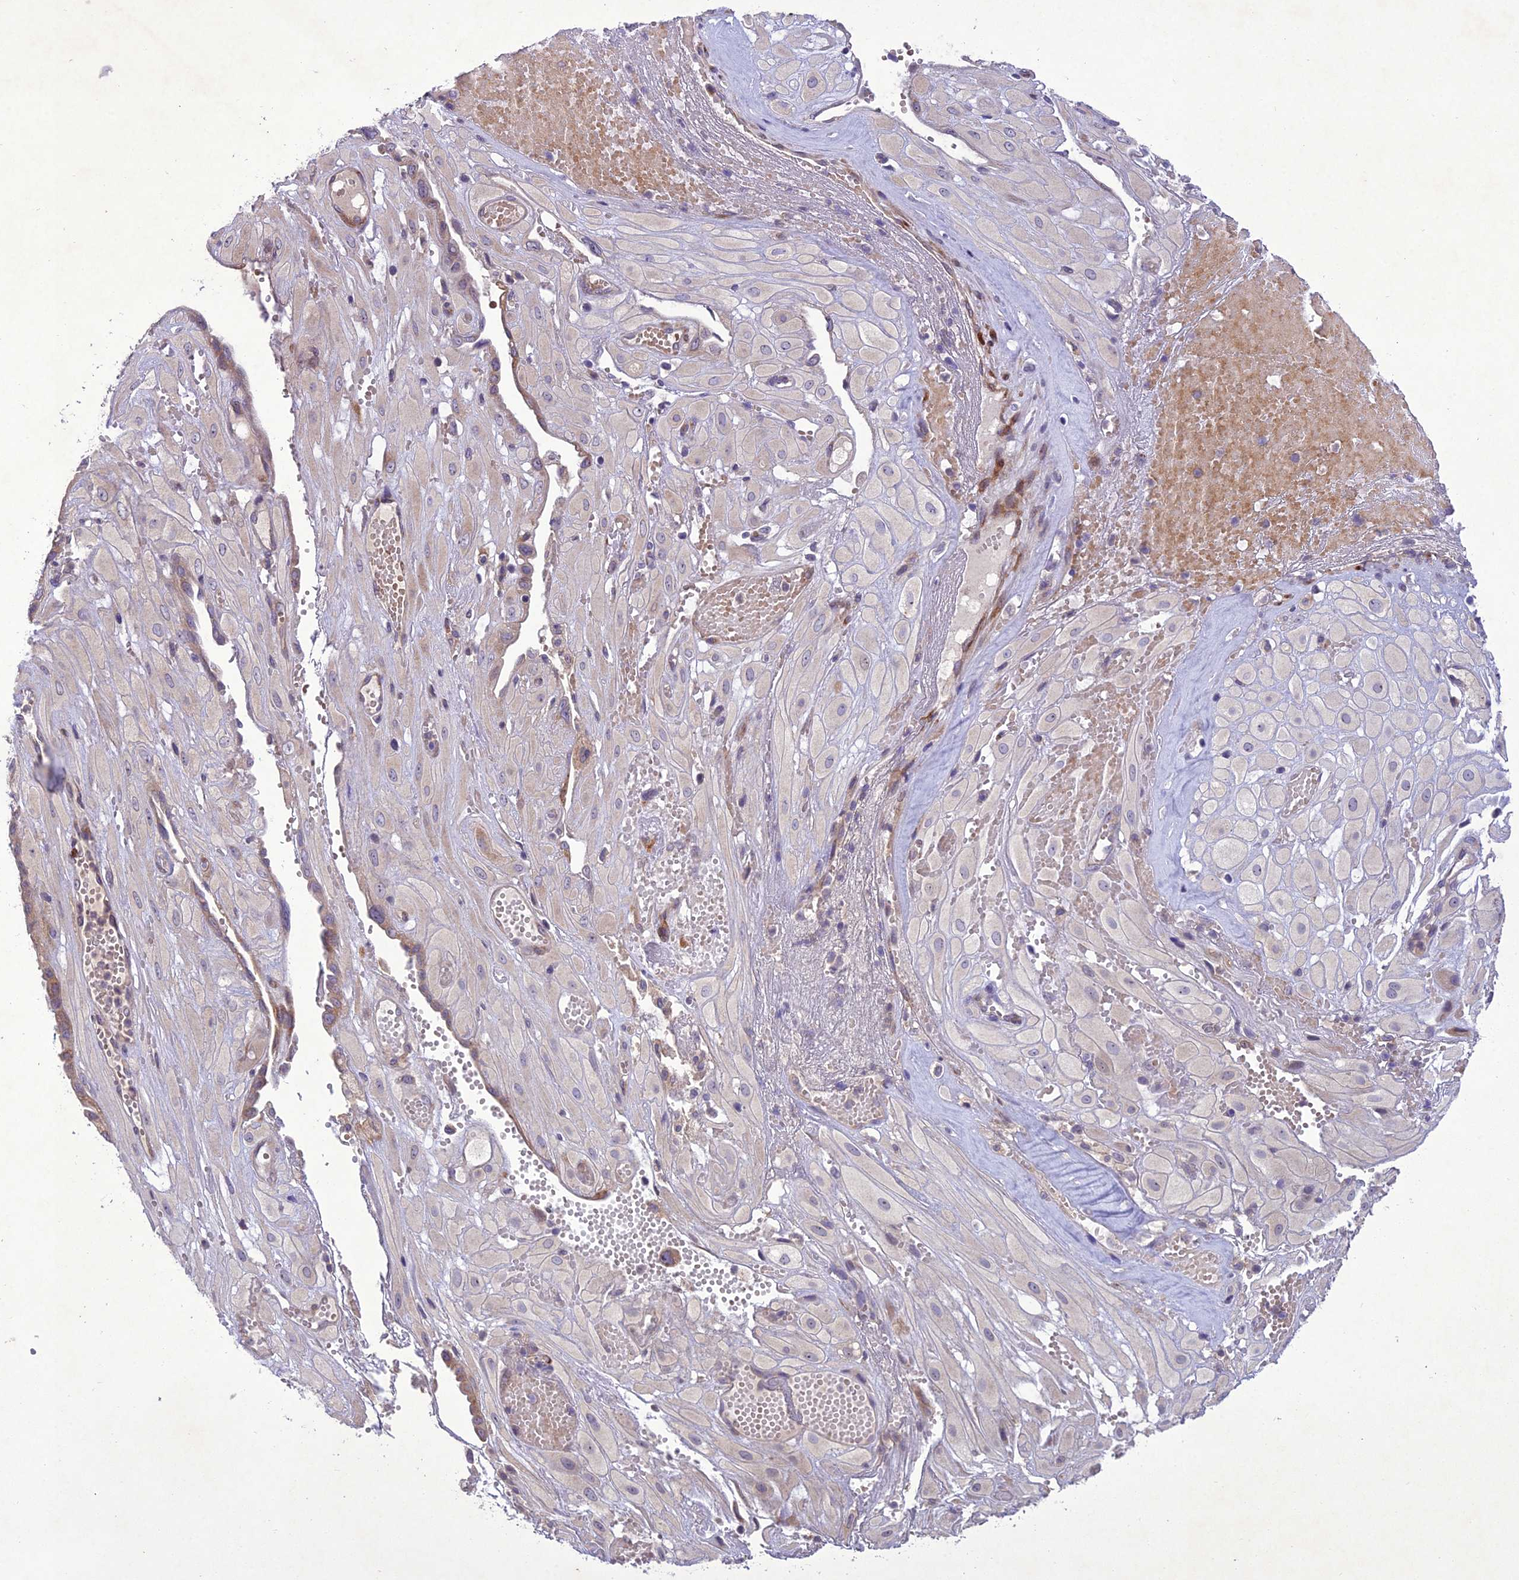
{"staining": {"intensity": "weak", "quantity": "<25%", "location": "cytoplasmic/membranous"}, "tissue": "cervical cancer", "cell_type": "Tumor cells", "image_type": "cancer", "snomed": [{"axis": "morphology", "description": "Squamous cell carcinoma, NOS"}, {"axis": "topography", "description": "Cervix"}], "caption": "This is a image of IHC staining of cervical squamous cell carcinoma, which shows no staining in tumor cells. (DAB (3,3'-diaminobenzidine) immunohistochemistry with hematoxylin counter stain).", "gene": "CENPL", "patient": {"sex": "female", "age": 36}}